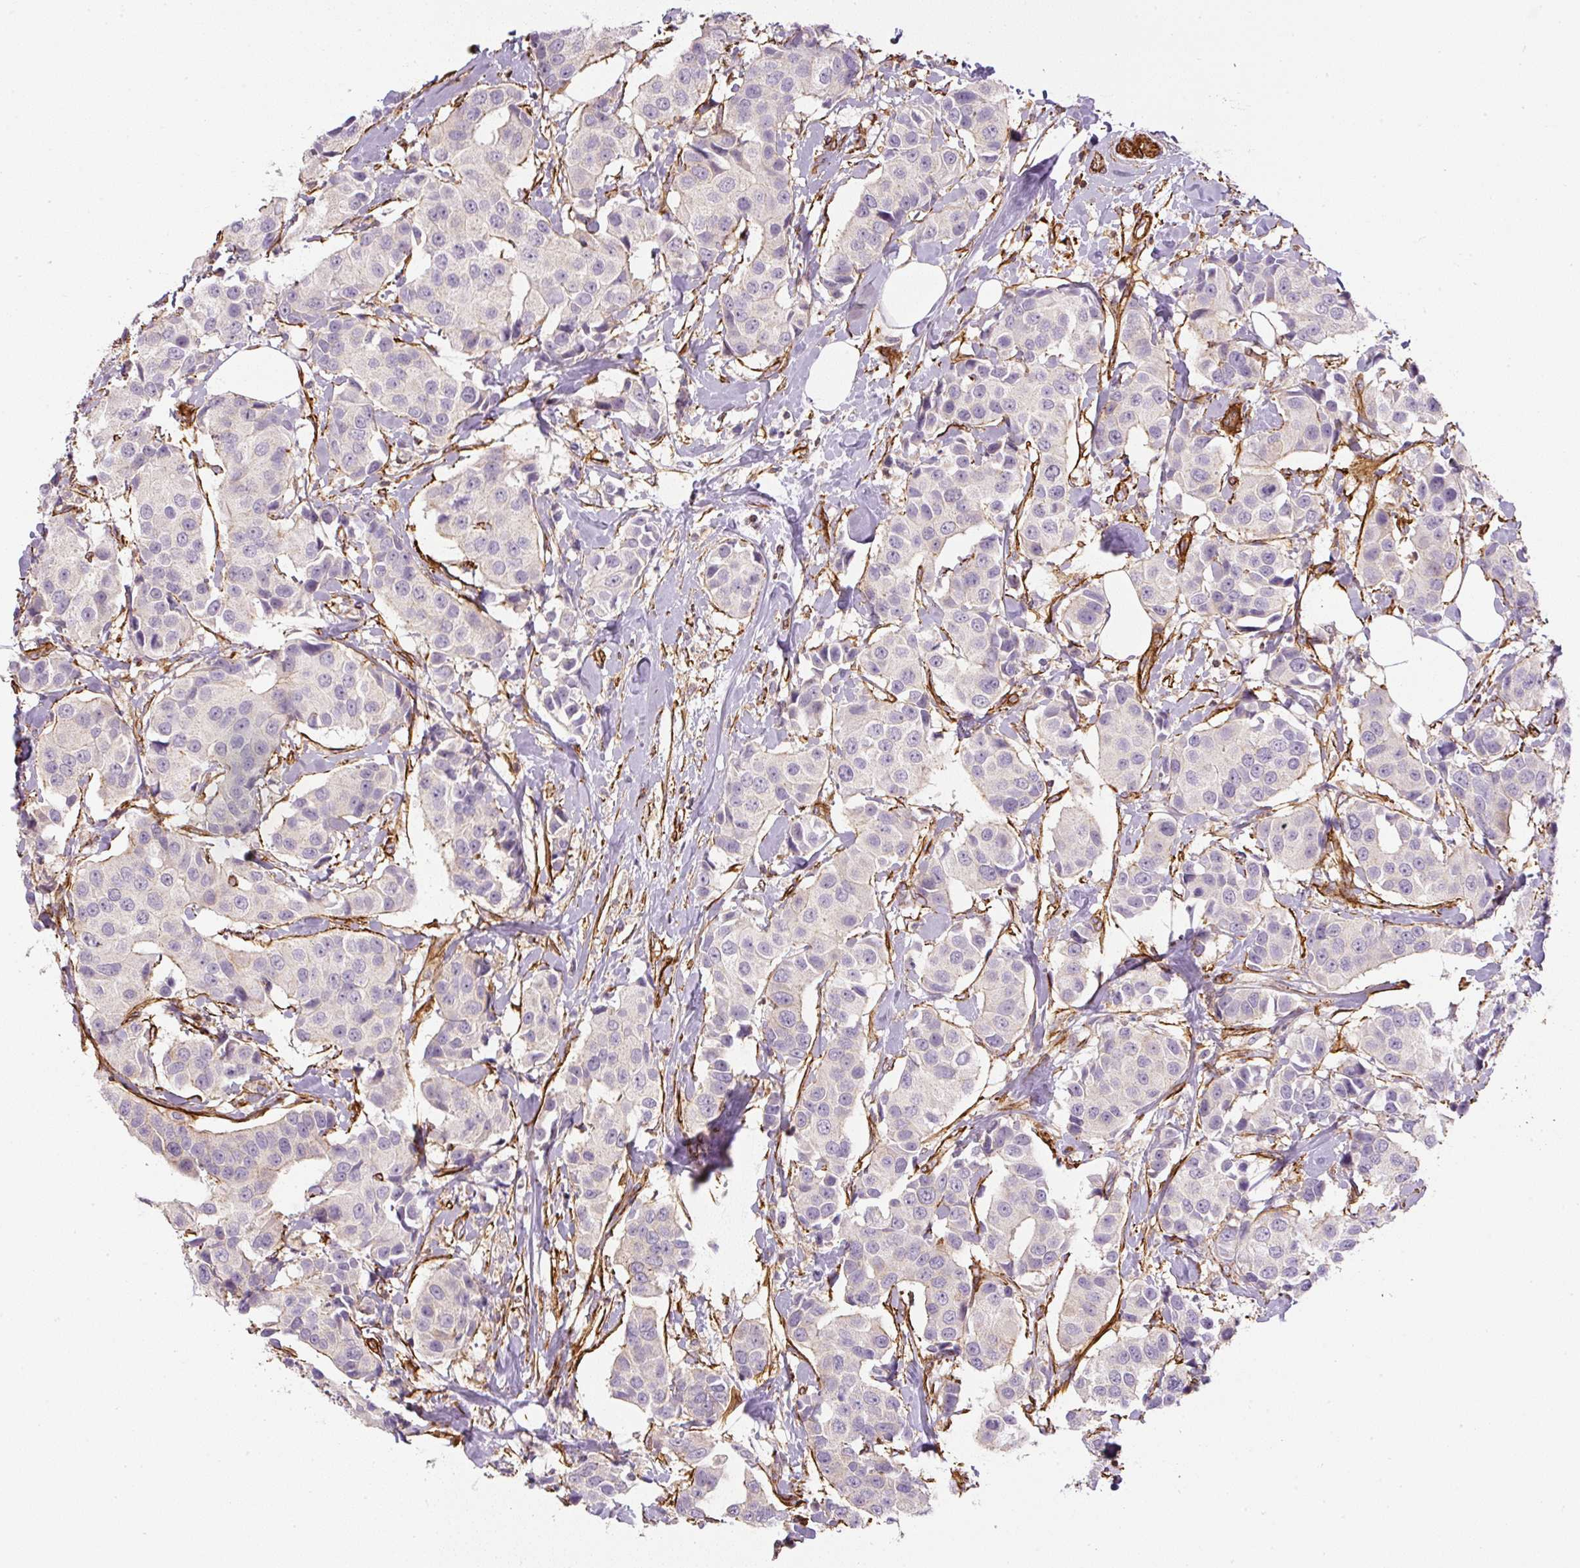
{"staining": {"intensity": "negative", "quantity": "none", "location": "none"}, "tissue": "breast cancer", "cell_type": "Tumor cells", "image_type": "cancer", "snomed": [{"axis": "morphology", "description": "Normal tissue, NOS"}, {"axis": "morphology", "description": "Duct carcinoma"}, {"axis": "topography", "description": "Breast"}], "caption": "The image shows no staining of tumor cells in breast invasive ductal carcinoma.", "gene": "MYL12A", "patient": {"sex": "female", "age": 39}}